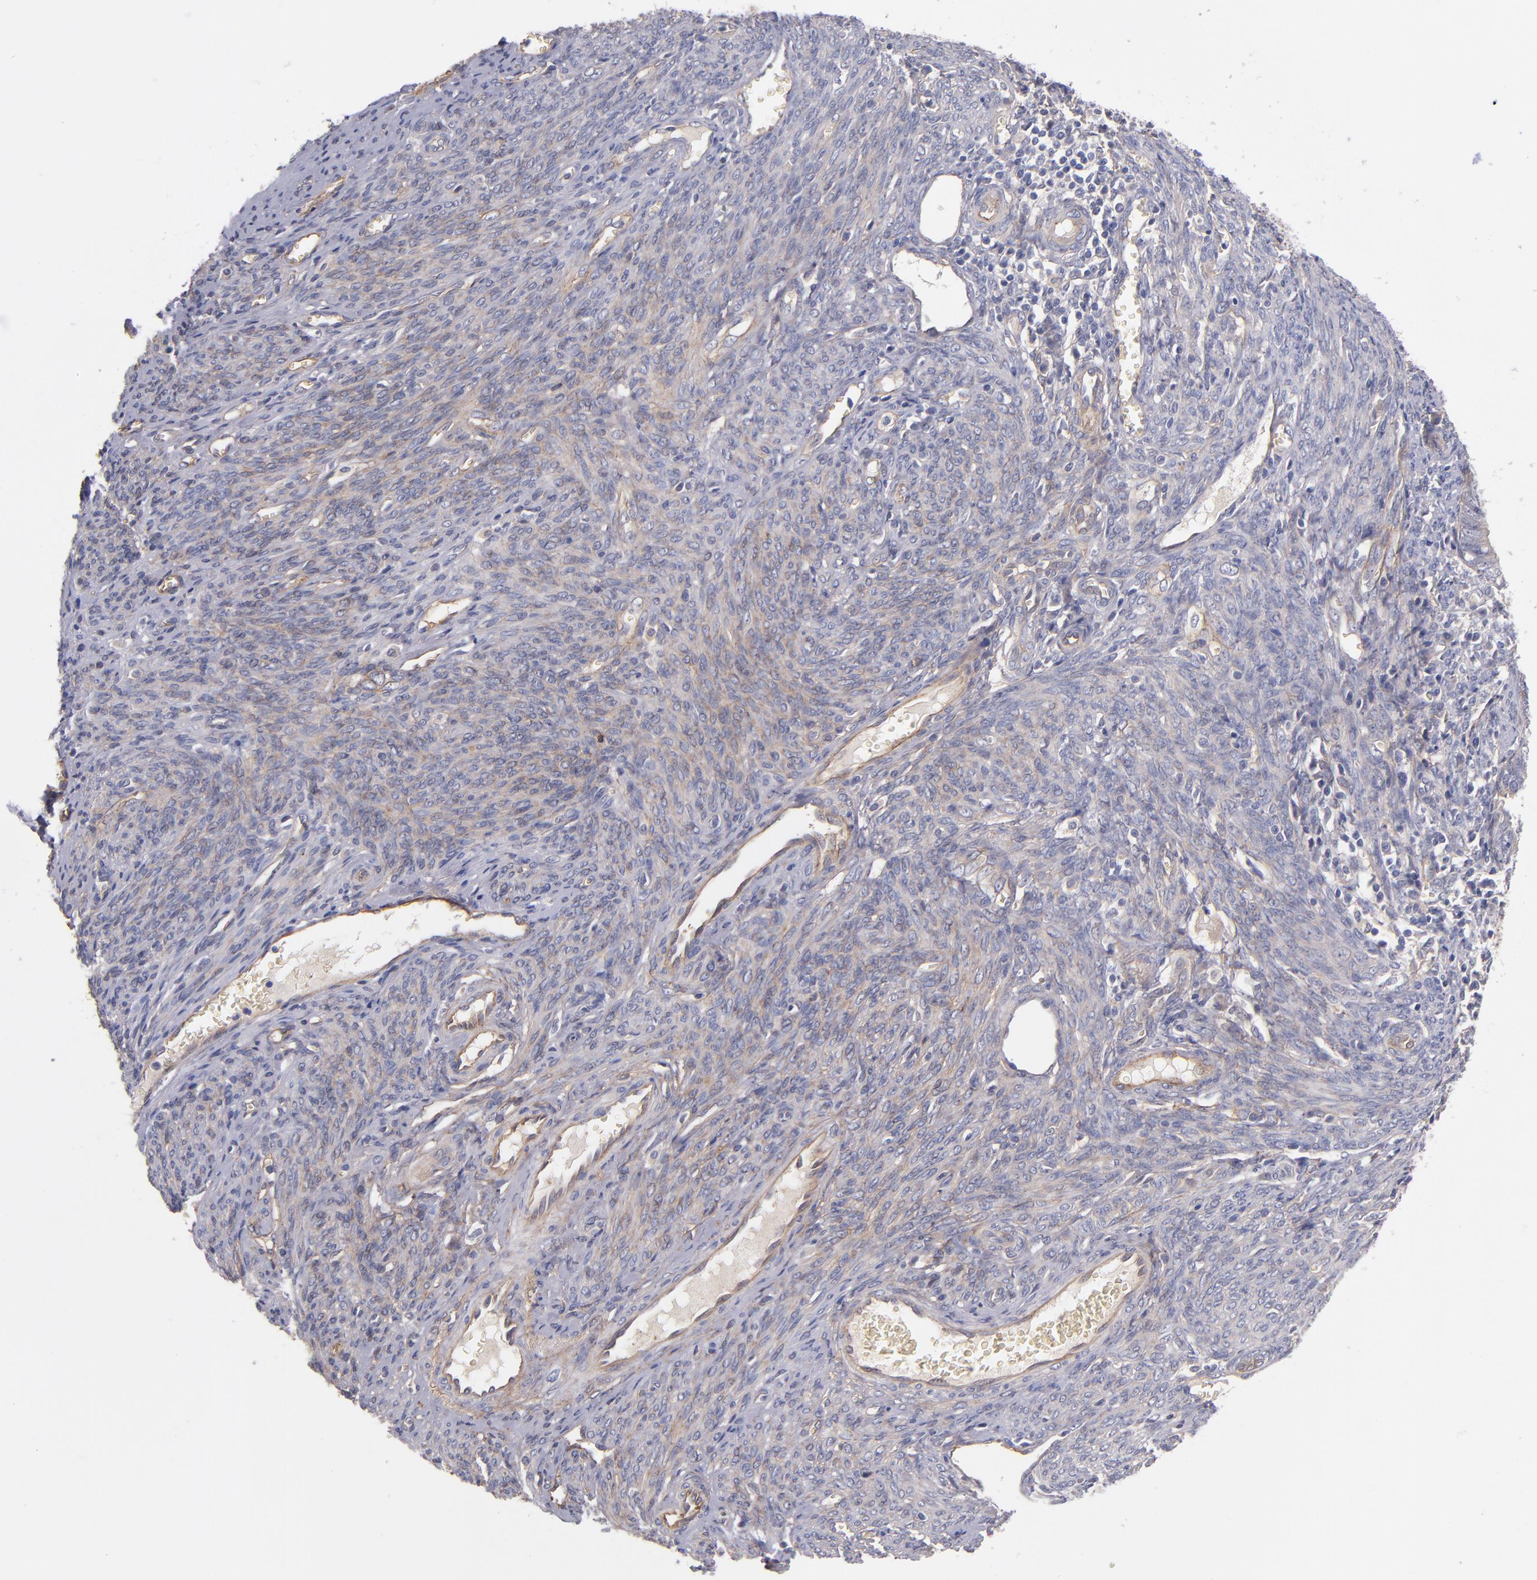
{"staining": {"intensity": "weak", "quantity": "25%-75%", "location": "cytoplasmic/membranous"}, "tissue": "endometrial cancer", "cell_type": "Tumor cells", "image_type": "cancer", "snomed": [{"axis": "morphology", "description": "Adenocarcinoma, NOS"}, {"axis": "topography", "description": "Endometrium"}], "caption": "Brown immunohistochemical staining in endometrial cancer exhibits weak cytoplasmic/membranous positivity in about 25%-75% of tumor cells.", "gene": "PLSCR4", "patient": {"sex": "female", "age": 75}}